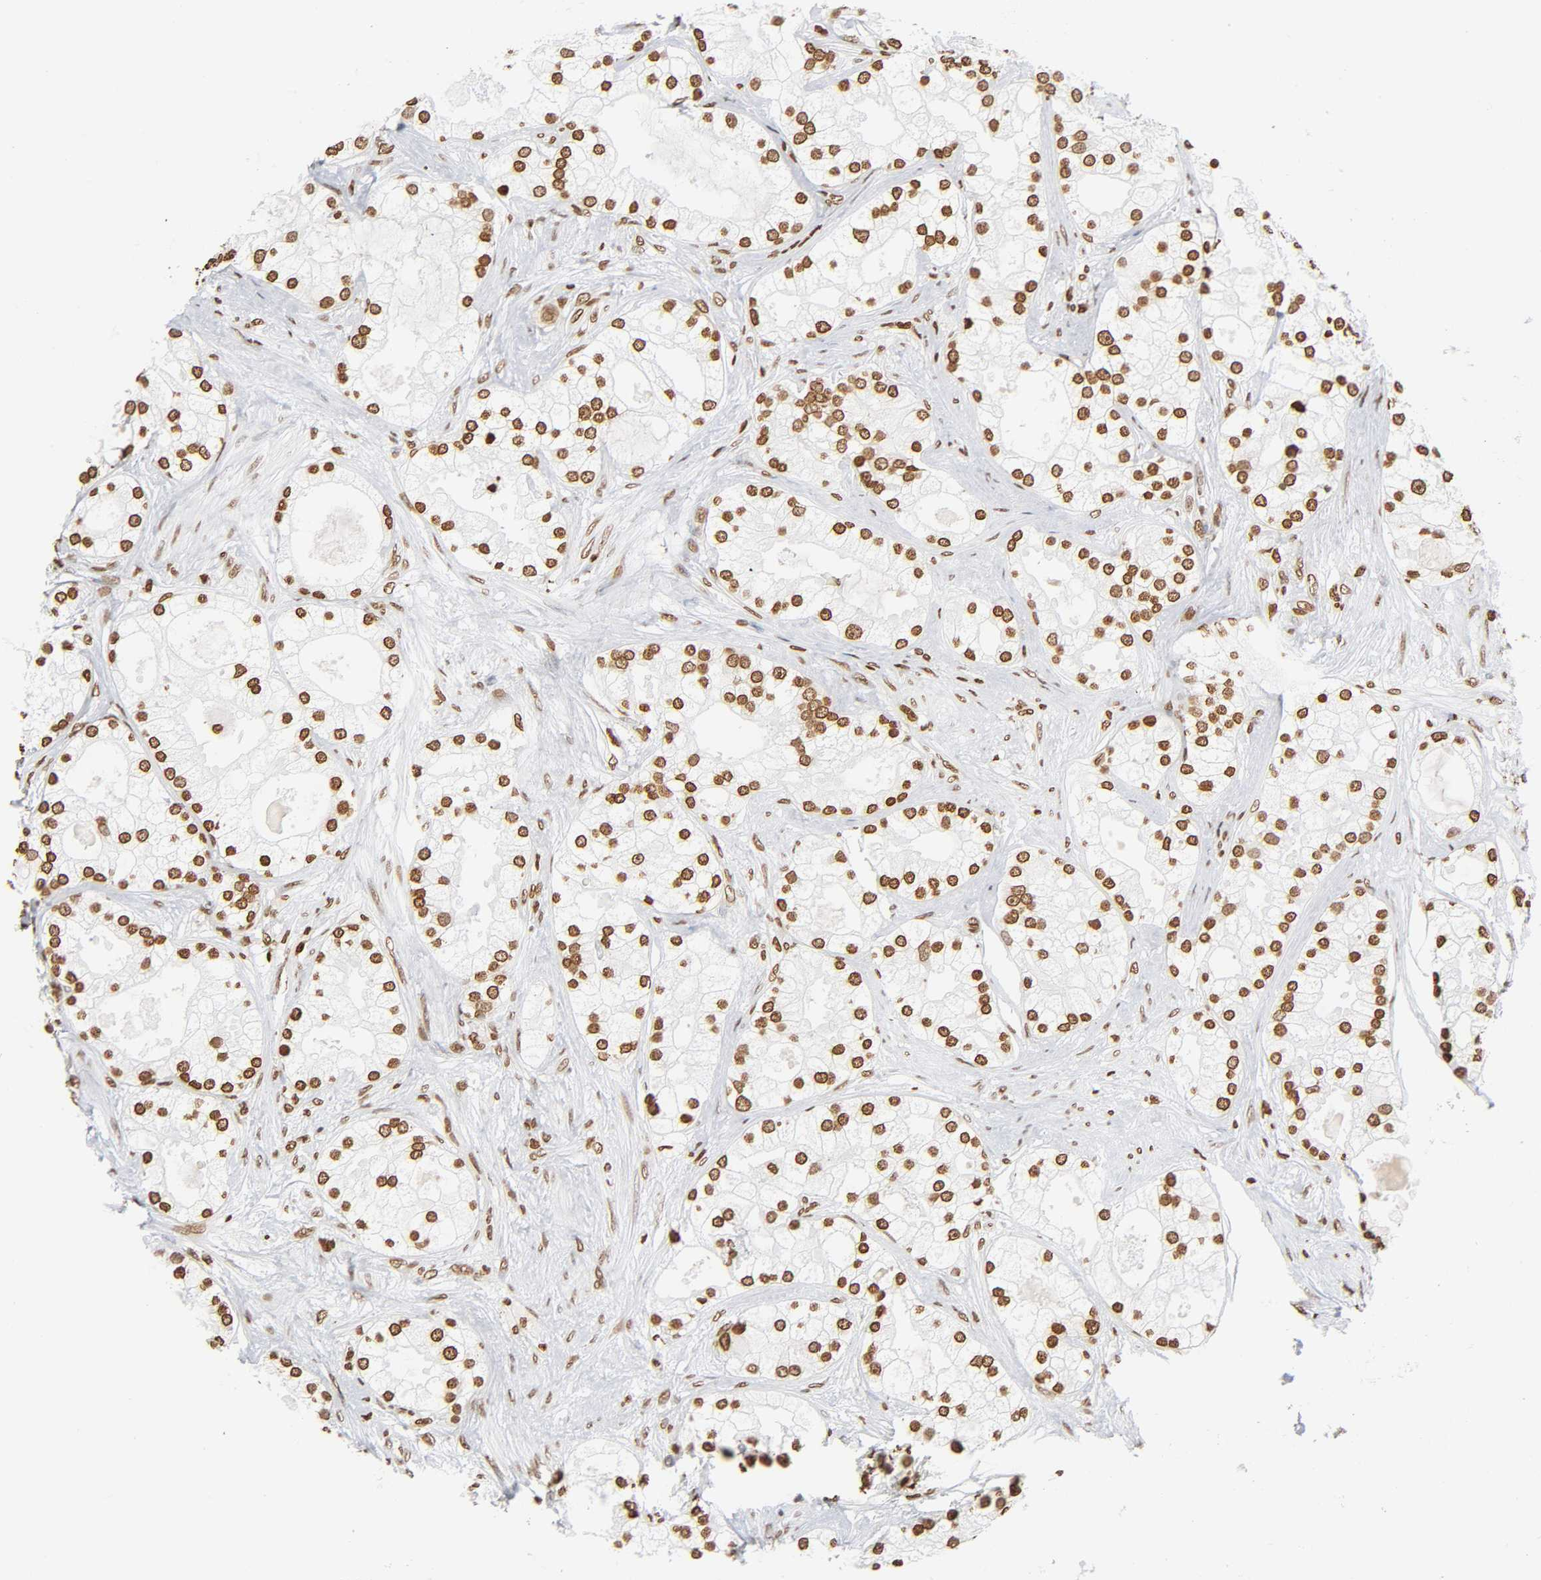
{"staining": {"intensity": "moderate", "quantity": ">75%", "location": "nuclear"}, "tissue": "prostate cancer", "cell_type": "Tumor cells", "image_type": "cancer", "snomed": [{"axis": "morphology", "description": "Adenocarcinoma, Low grade"}, {"axis": "topography", "description": "Prostate"}], "caption": "IHC (DAB (3,3'-diaminobenzidine)) staining of human adenocarcinoma (low-grade) (prostate) shows moderate nuclear protein positivity in approximately >75% of tumor cells. (IHC, brightfield microscopy, high magnification).", "gene": "HOXA6", "patient": {"sex": "male", "age": 58}}